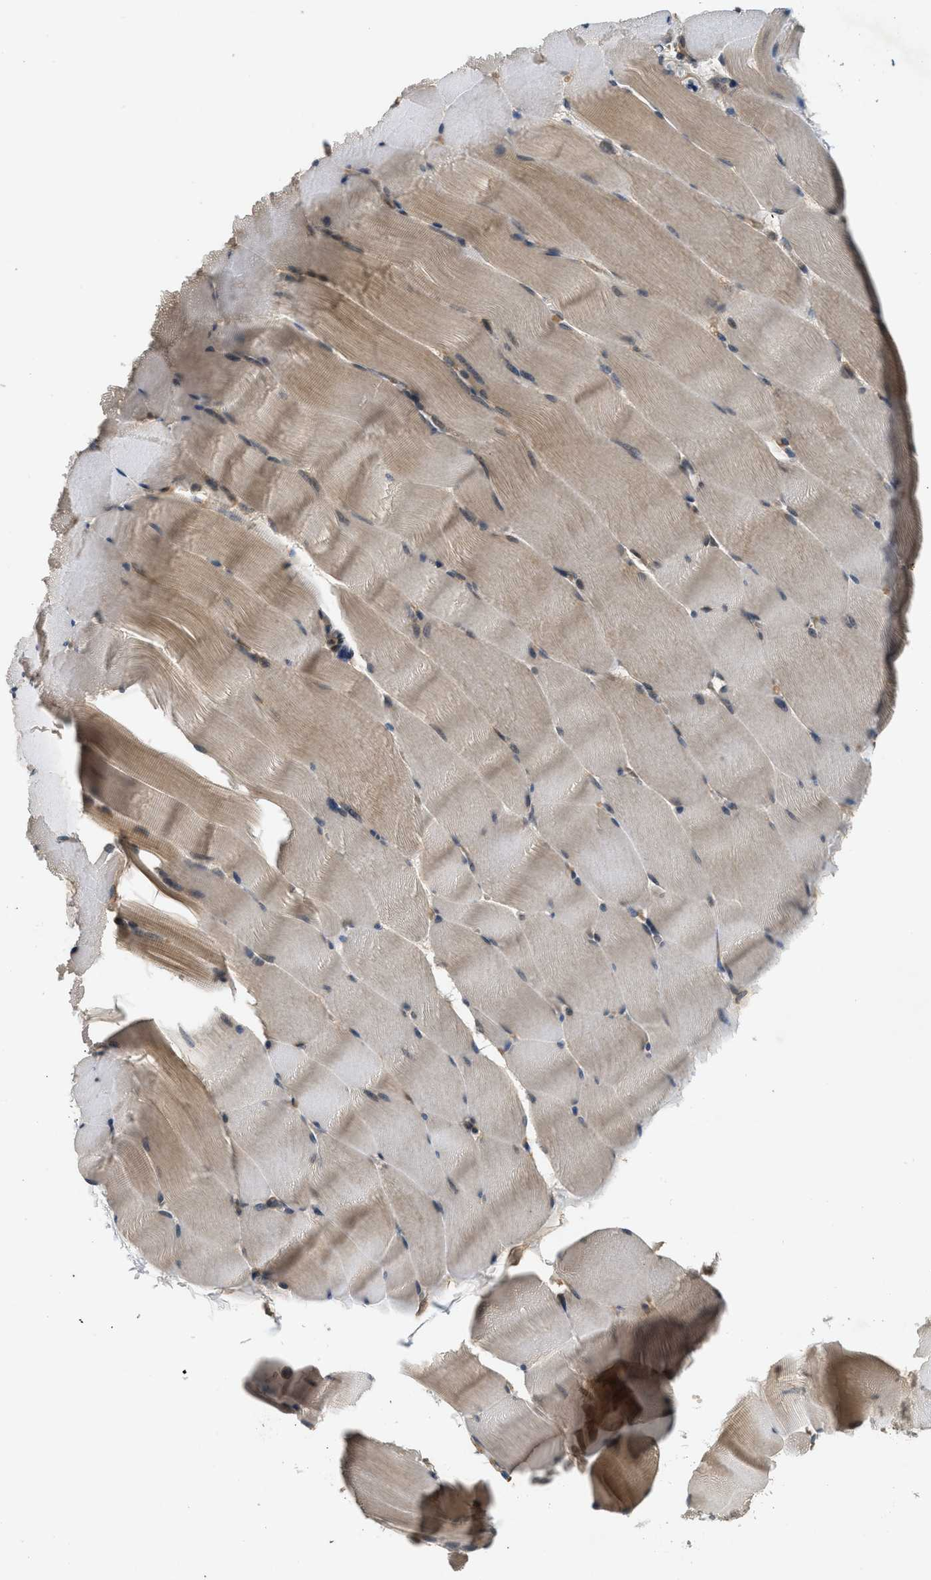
{"staining": {"intensity": "moderate", "quantity": "<25%", "location": "cytoplasmic/membranous"}, "tissue": "skeletal muscle", "cell_type": "Myocytes", "image_type": "normal", "snomed": [{"axis": "morphology", "description": "Normal tissue, NOS"}, {"axis": "topography", "description": "Skeletal muscle"}], "caption": "Immunohistochemical staining of benign skeletal muscle exhibits low levels of moderate cytoplasmic/membranous expression in approximately <25% of myocytes. The protein of interest is stained brown, and the nuclei are stained in blue (DAB IHC with brightfield microscopy, high magnification).", "gene": "ADCY8", "patient": {"sex": "male", "age": 62}}